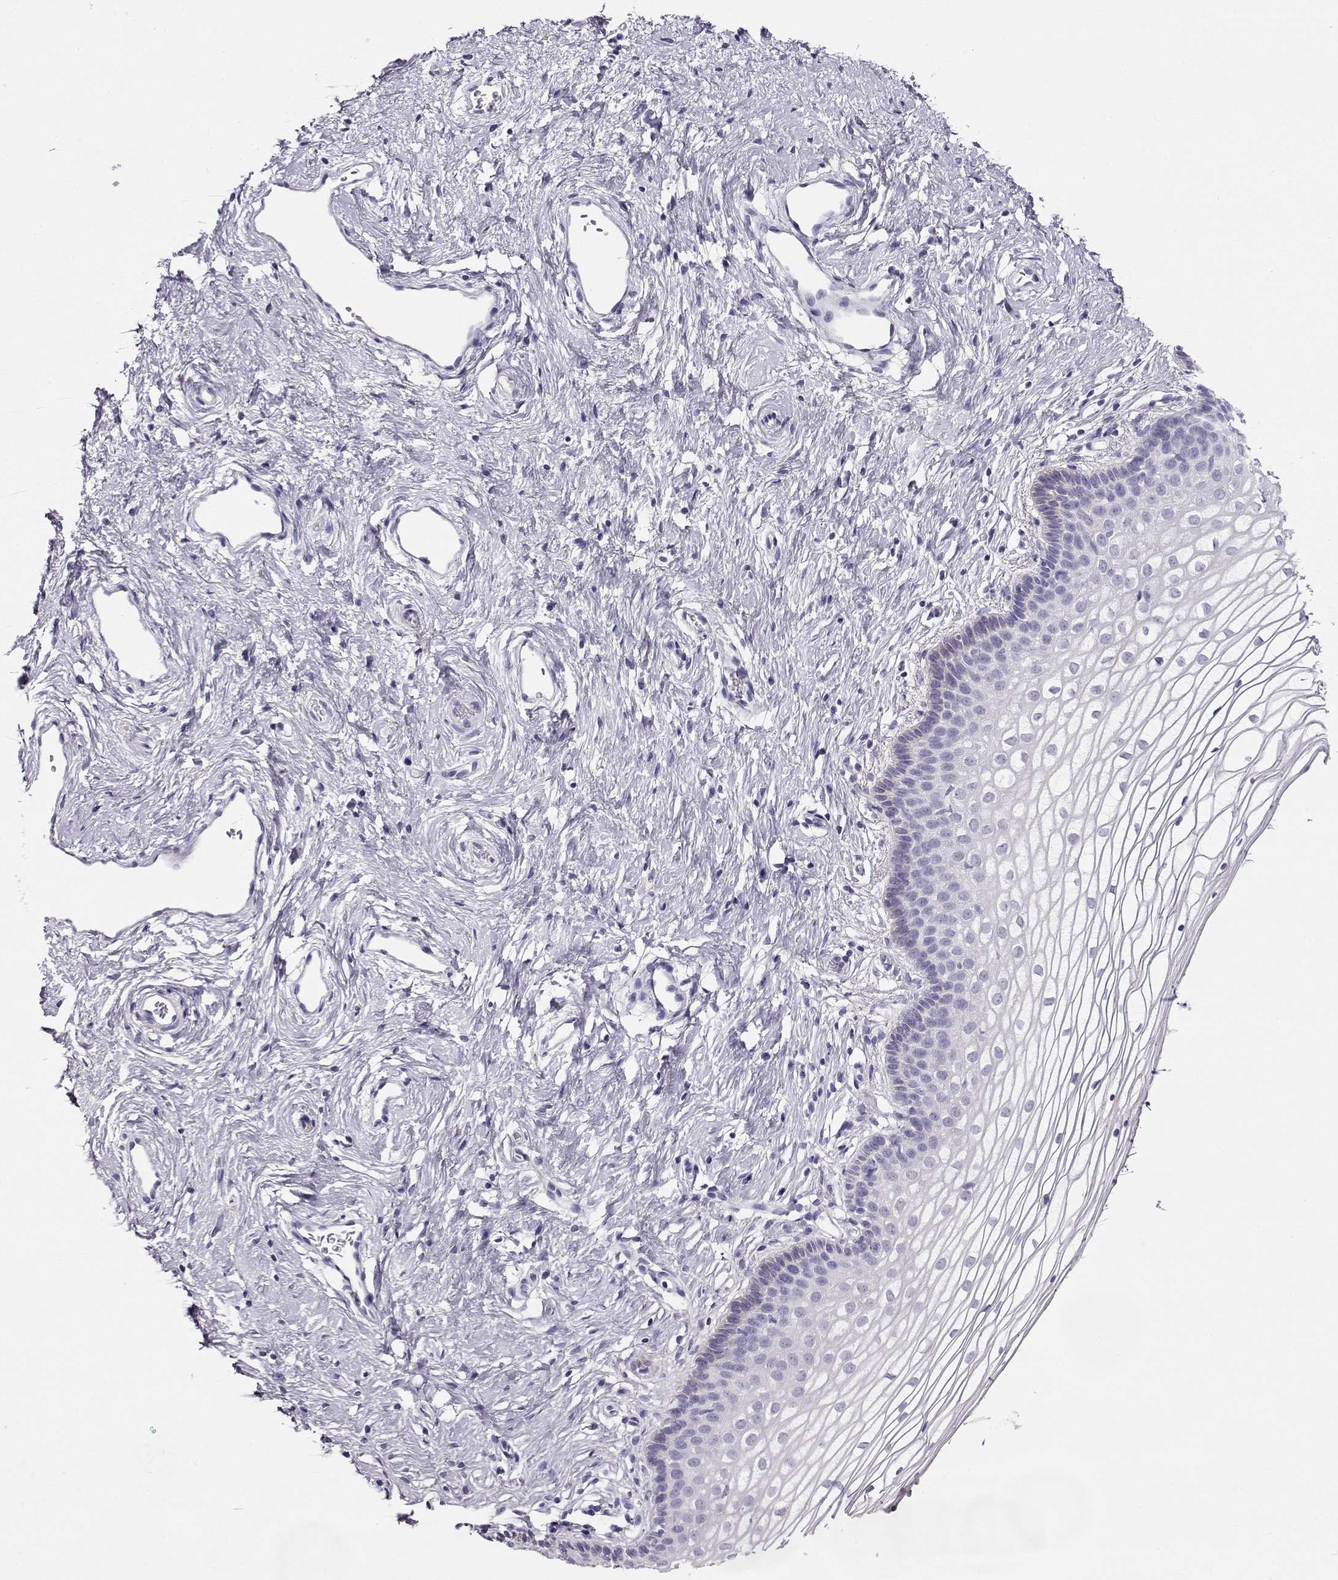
{"staining": {"intensity": "negative", "quantity": "none", "location": "none"}, "tissue": "vagina", "cell_type": "Squamous epithelial cells", "image_type": "normal", "snomed": [{"axis": "morphology", "description": "Normal tissue, NOS"}, {"axis": "topography", "description": "Vagina"}], "caption": "Immunohistochemistry histopathology image of normal human vagina stained for a protein (brown), which reveals no positivity in squamous epithelial cells.", "gene": "RBM44", "patient": {"sex": "female", "age": 36}}